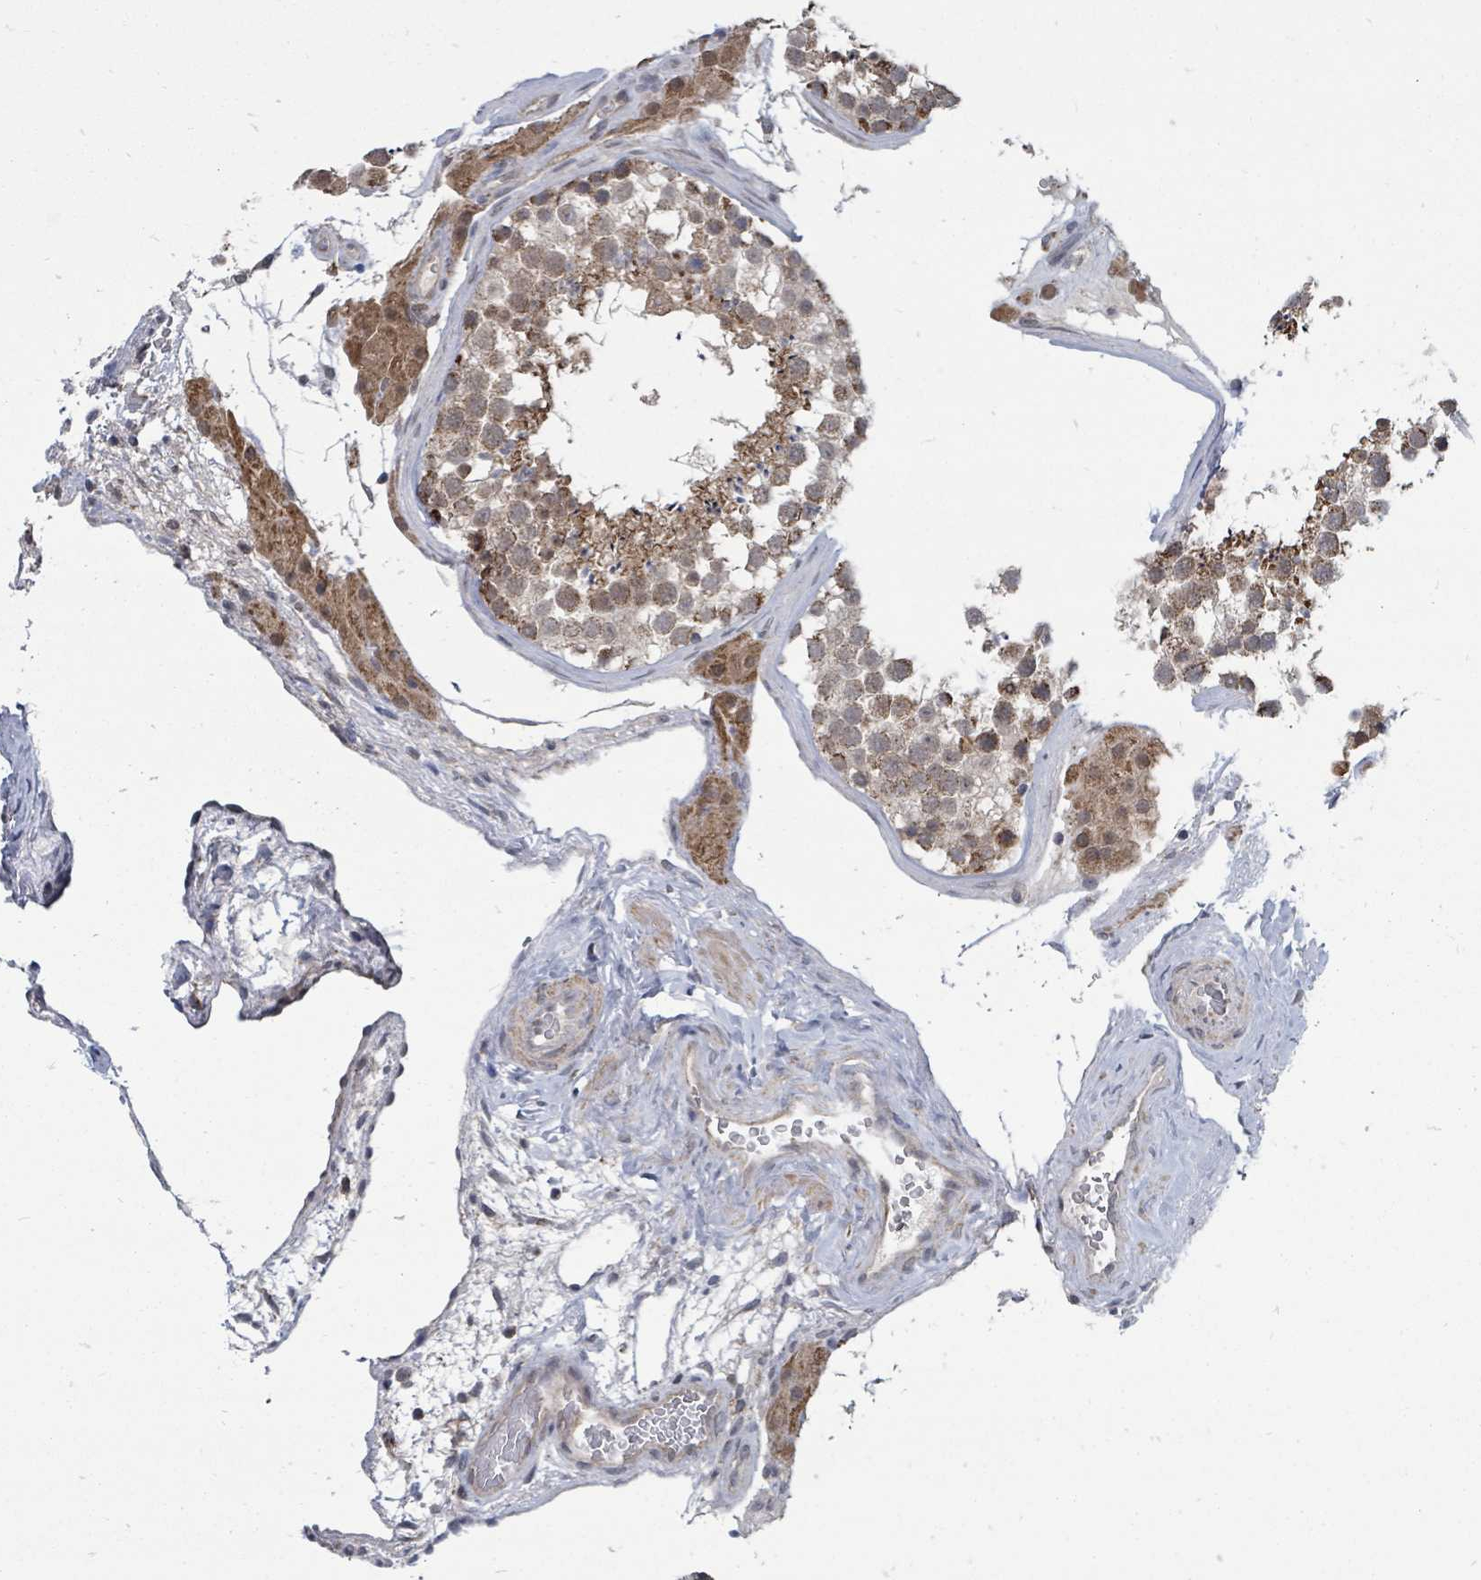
{"staining": {"intensity": "moderate", "quantity": ">75%", "location": "cytoplasmic/membranous"}, "tissue": "testis", "cell_type": "Cells in seminiferous ducts", "image_type": "normal", "snomed": [{"axis": "morphology", "description": "Normal tissue, NOS"}, {"axis": "topography", "description": "Testis"}], "caption": "DAB immunohistochemical staining of normal testis exhibits moderate cytoplasmic/membranous protein positivity in approximately >75% of cells in seminiferous ducts.", "gene": "MAGOHB", "patient": {"sex": "male", "age": 46}}